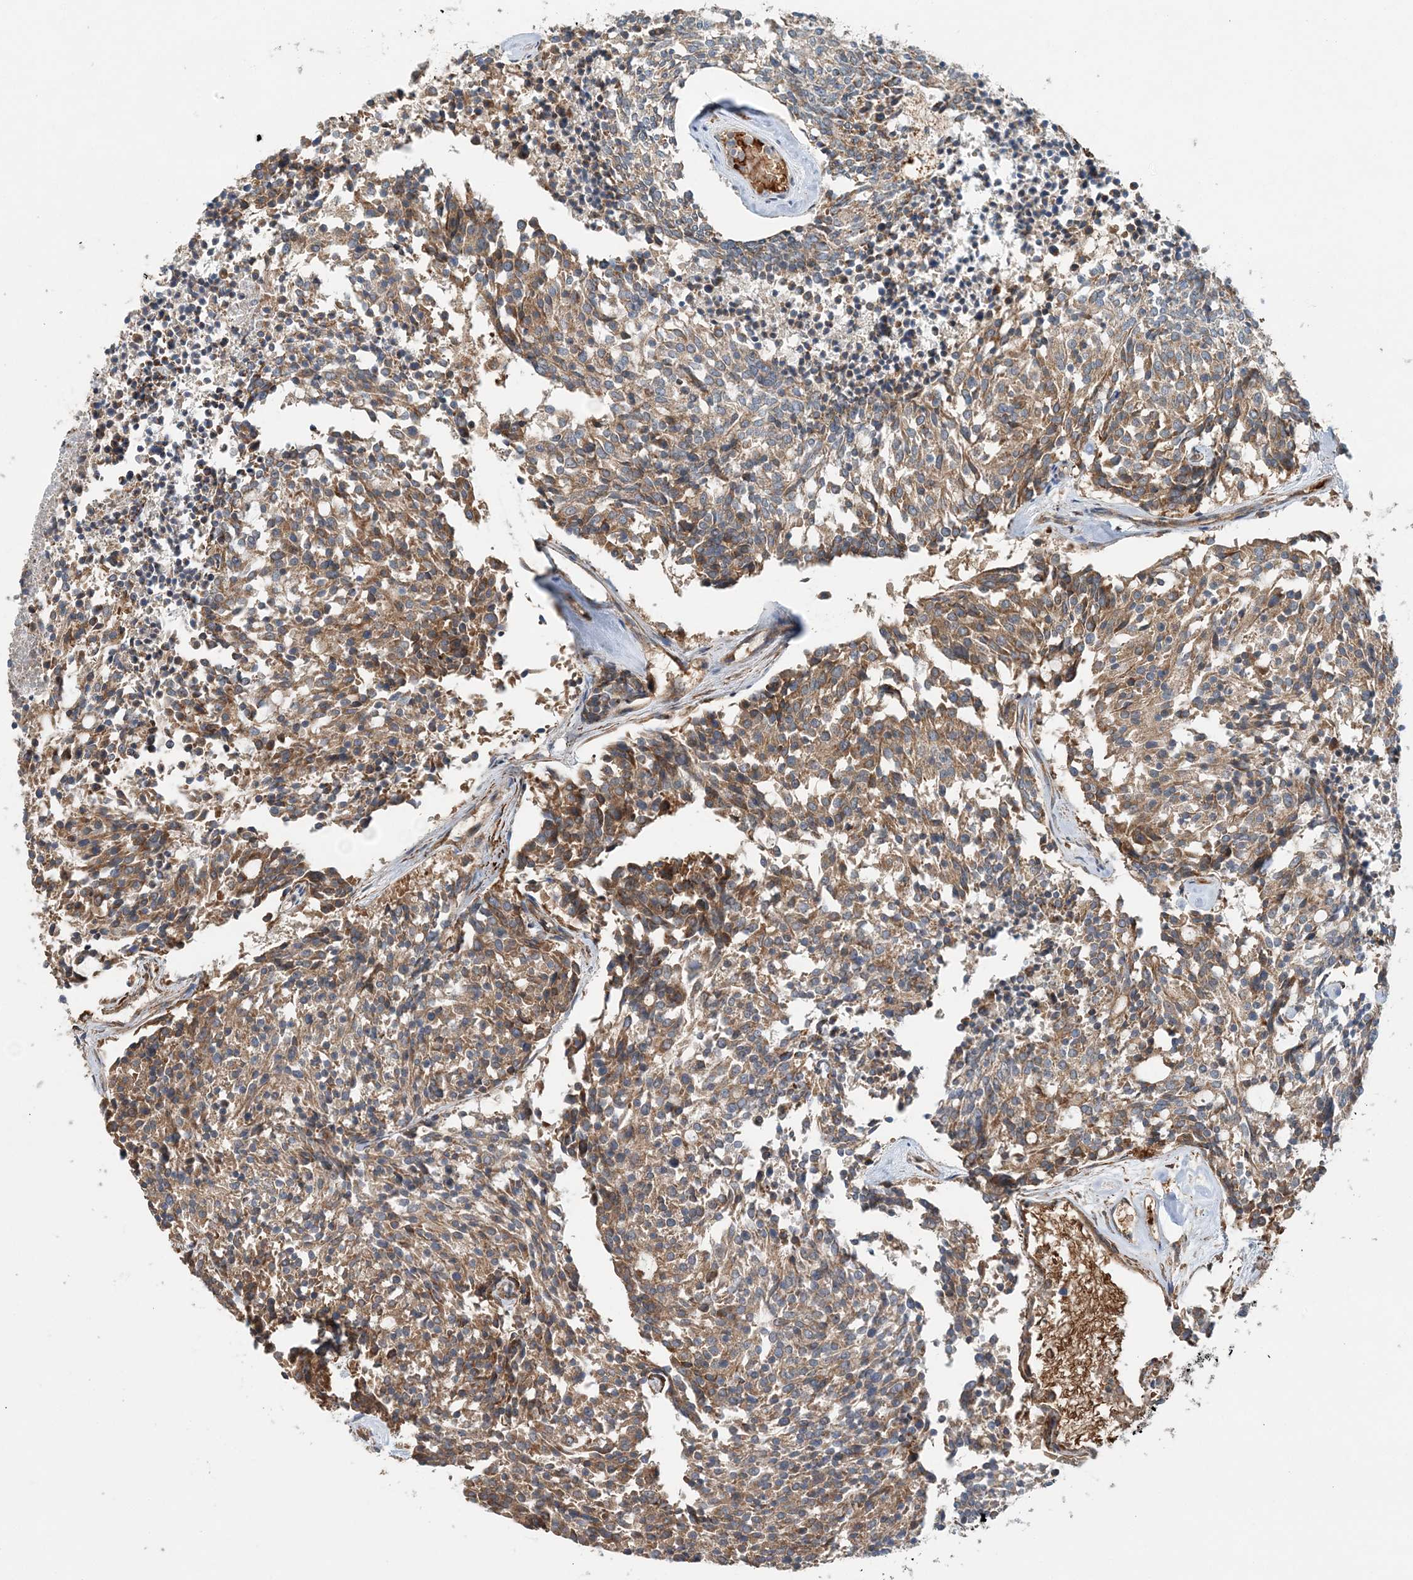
{"staining": {"intensity": "moderate", "quantity": ">75%", "location": "cytoplasmic/membranous"}, "tissue": "carcinoid", "cell_type": "Tumor cells", "image_type": "cancer", "snomed": [{"axis": "morphology", "description": "Carcinoid, malignant, NOS"}, {"axis": "topography", "description": "Pancreas"}], "caption": "This is a histology image of immunohistochemistry (IHC) staining of carcinoid (malignant), which shows moderate expression in the cytoplasmic/membranous of tumor cells.", "gene": "TTI1", "patient": {"sex": "female", "age": 54}}